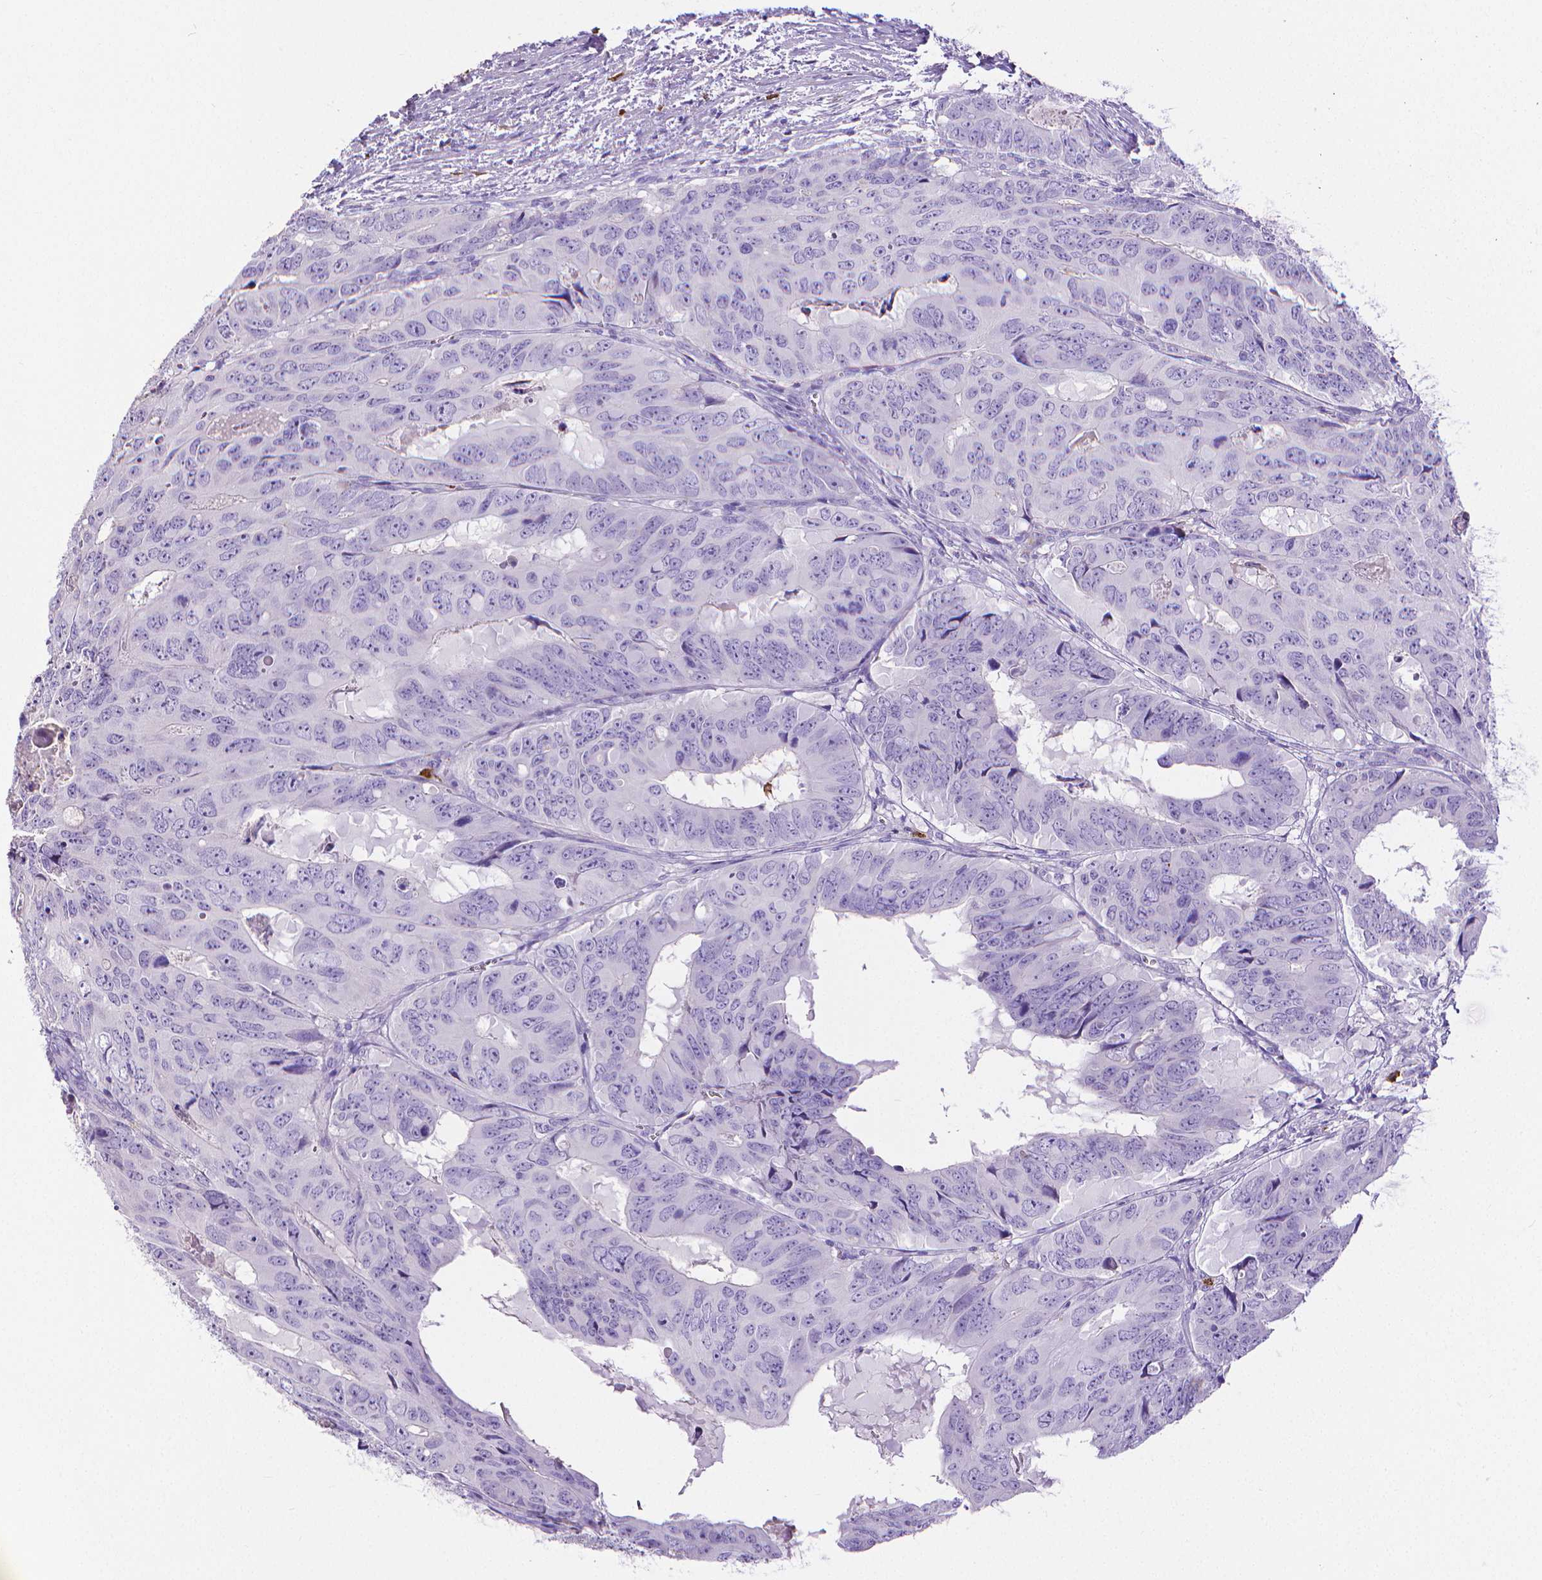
{"staining": {"intensity": "negative", "quantity": "none", "location": "none"}, "tissue": "colorectal cancer", "cell_type": "Tumor cells", "image_type": "cancer", "snomed": [{"axis": "morphology", "description": "Adenocarcinoma, NOS"}, {"axis": "topography", "description": "Colon"}], "caption": "The immunohistochemistry (IHC) image has no significant staining in tumor cells of colorectal cancer (adenocarcinoma) tissue. (DAB immunohistochemistry (IHC) visualized using brightfield microscopy, high magnification).", "gene": "MMP9", "patient": {"sex": "male", "age": 79}}